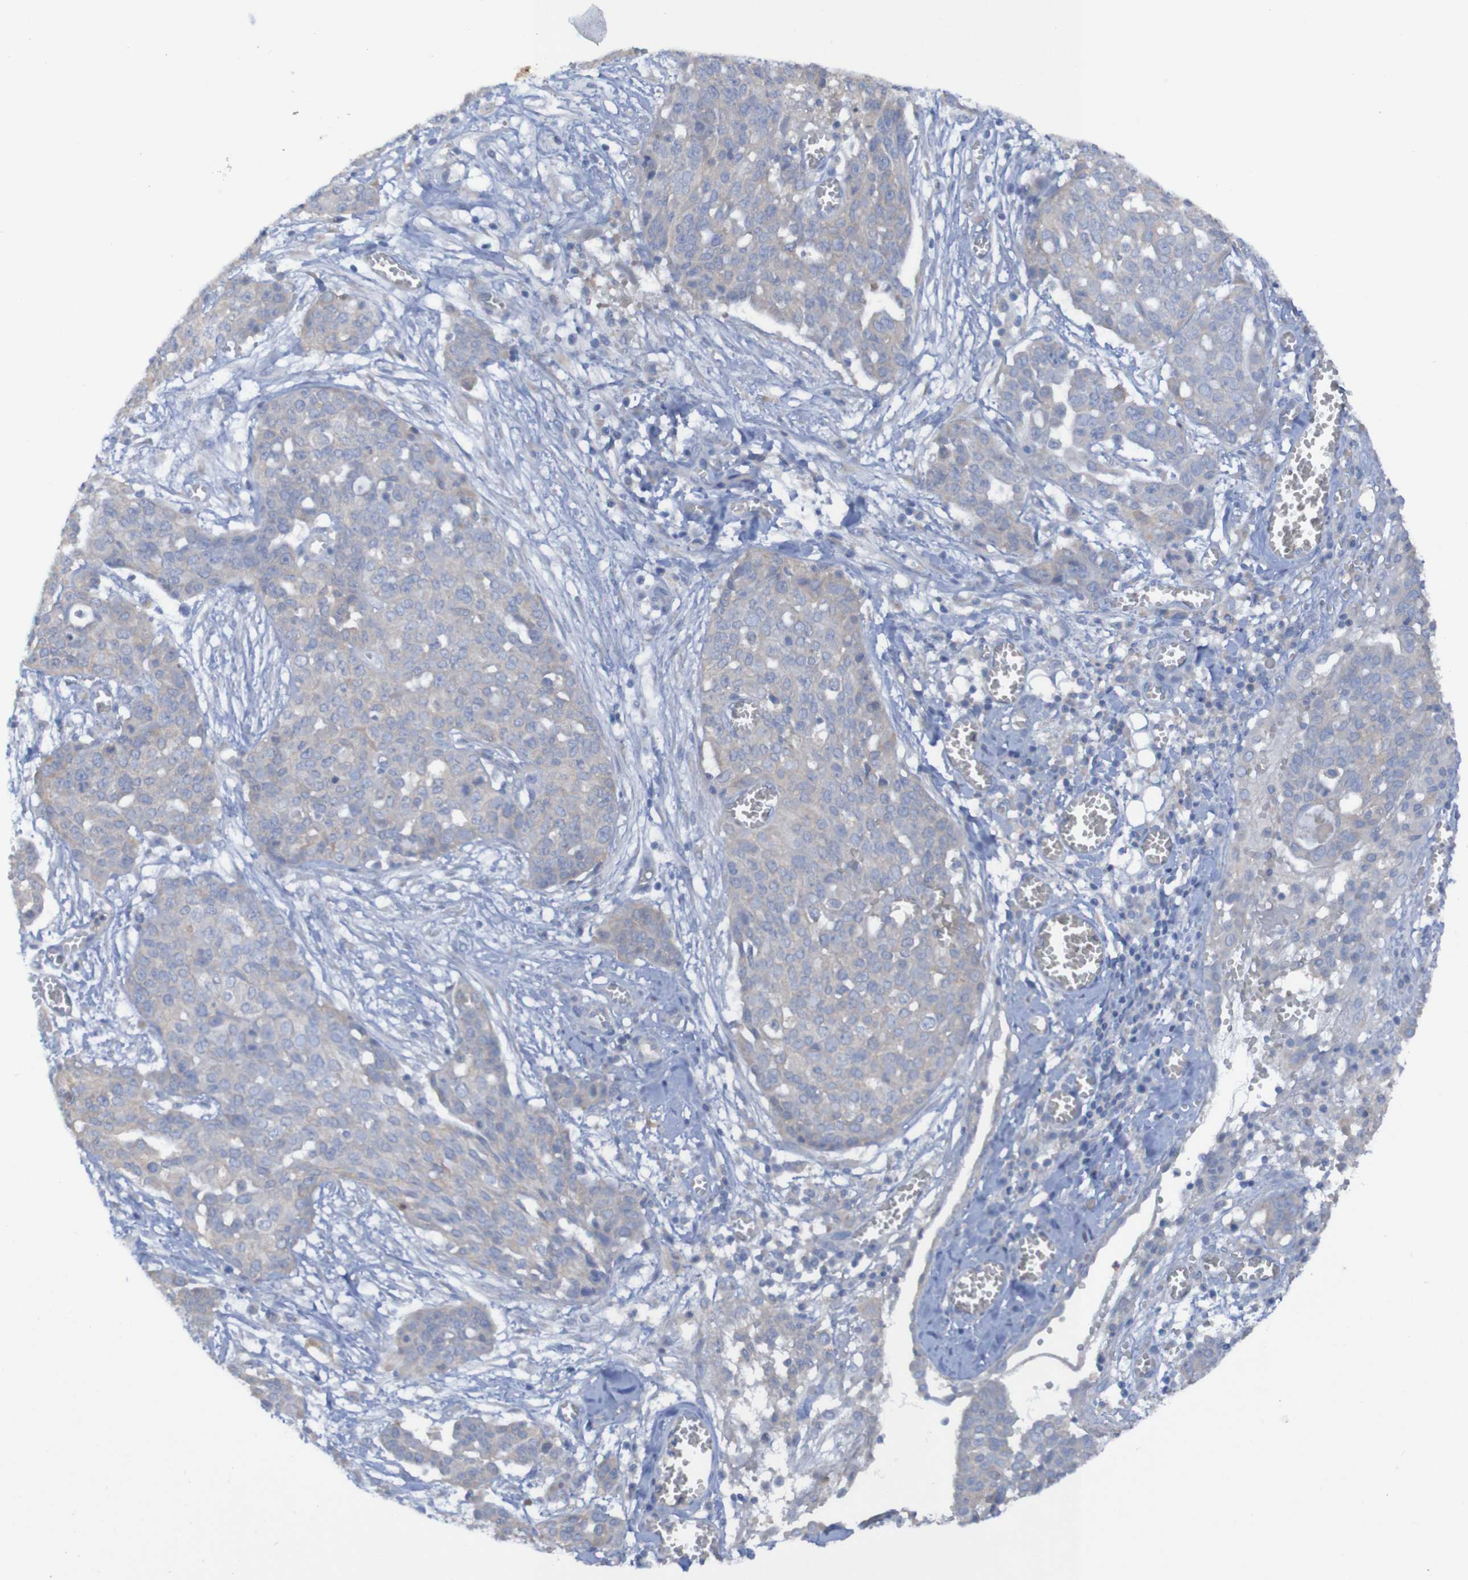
{"staining": {"intensity": "negative", "quantity": "none", "location": "none"}, "tissue": "ovarian cancer", "cell_type": "Tumor cells", "image_type": "cancer", "snomed": [{"axis": "morphology", "description": "Cystadenocarcinoma, serous, NOS"}, {"axis": "topography", "description": "Soft tissue"}, {"axis": "topography", "description": "Ovary"}], "caption": "High power microscopy photomicrograph of an immunohistochemistry micrograph of ovarian cancer (serous cystadenocarcinoma), revealing no significant expression in tumor cells.", "gene": "ARHGEF16", "patient": {"sex": "female", "age": 57}}